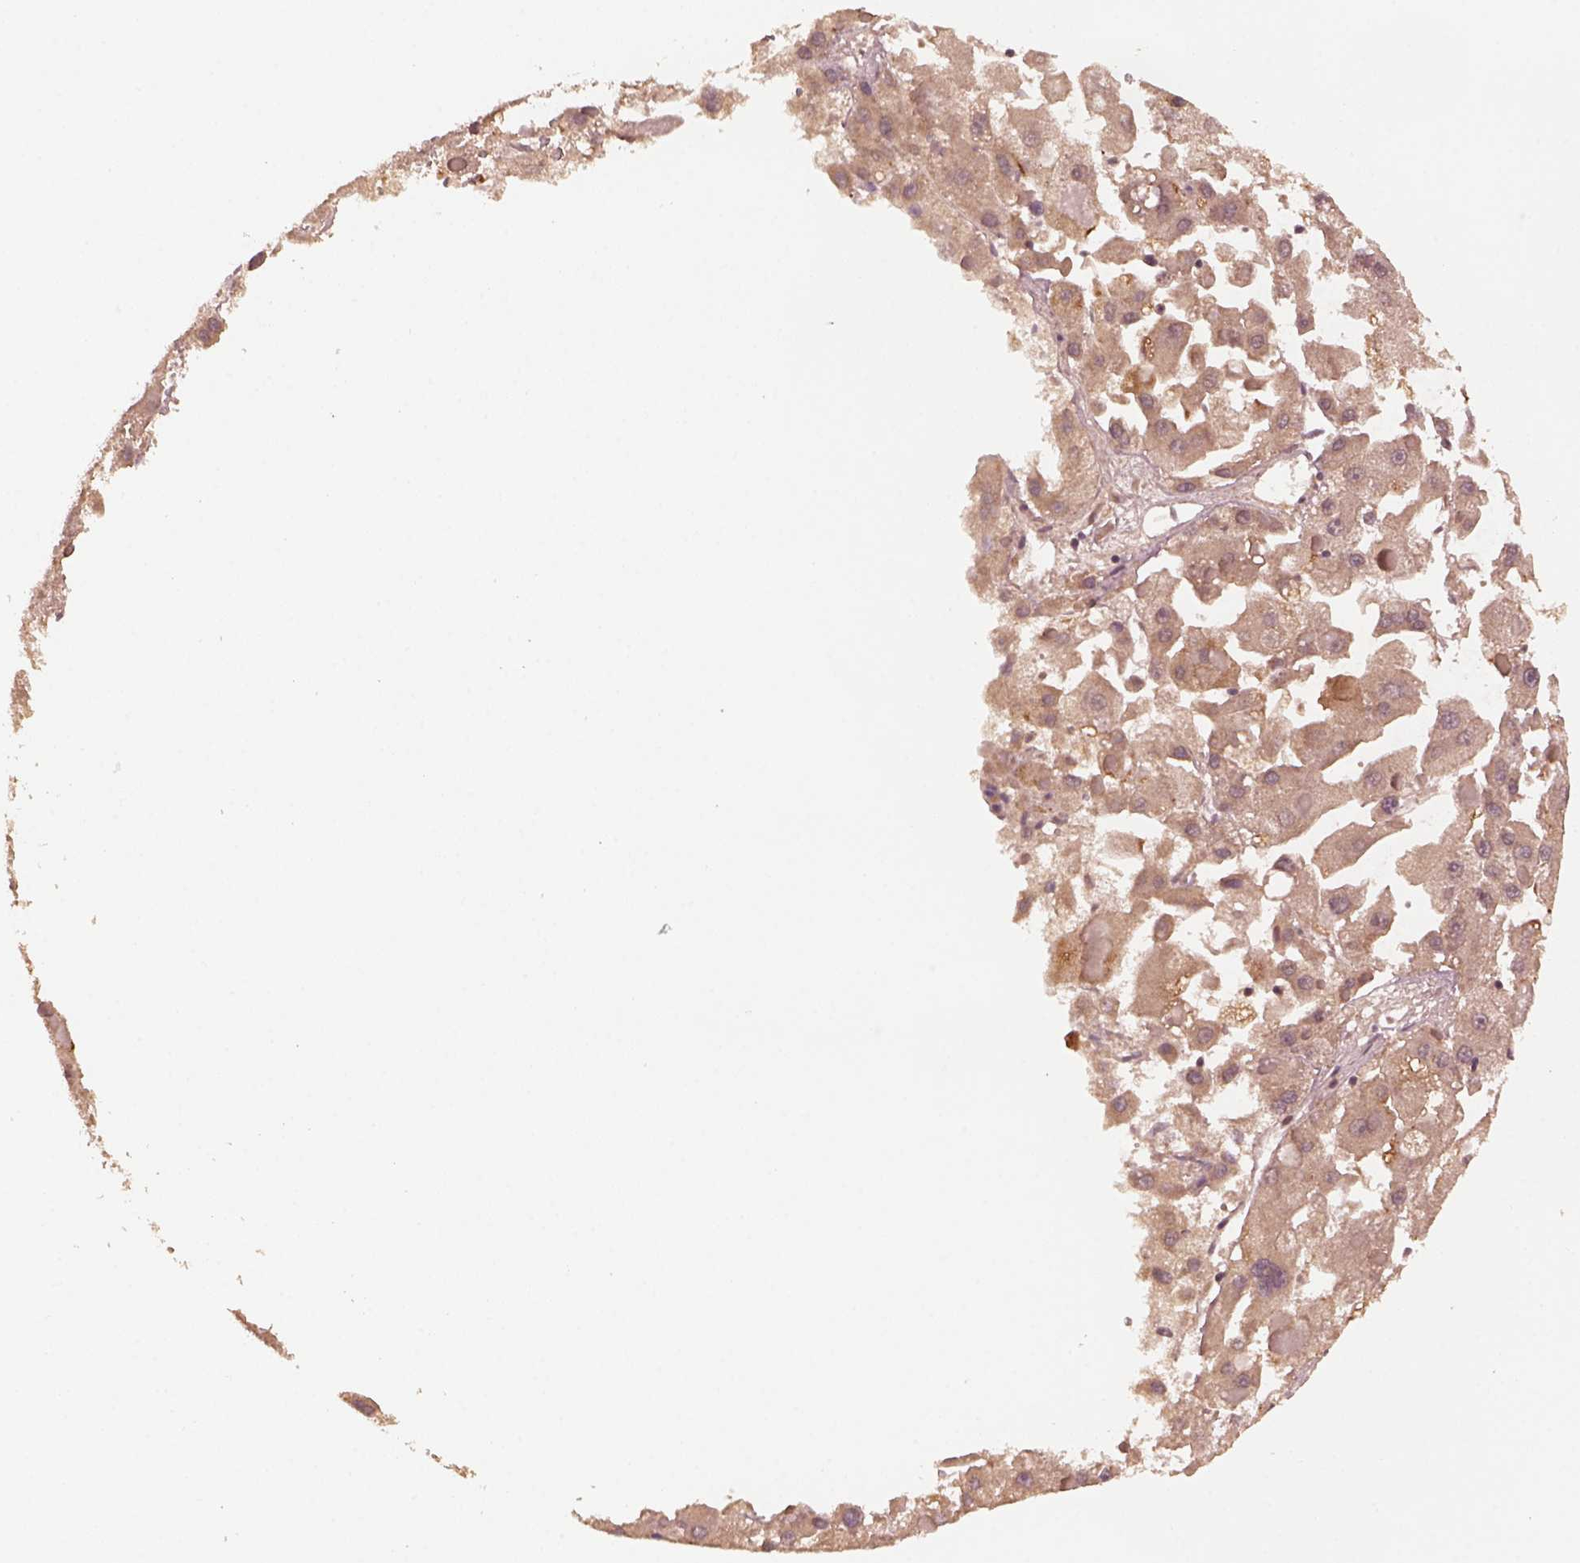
{"staining": {"intensity": "moderate", "quantity": "<25%", "location": "cytoplasmic/membranous"}, "tissue": "liver cancer", "cell_type": "Tumor cells", "image_type": "cancer", "snomed": [{"axis": "morphology", "description": "Carcinoma, Hepatocellular, NOS"}, {"axis": "topography", "description": "Liver"}], "caption": "A brown stain highlights moderate cytoplasmic/membranous positivity of a protein in human liver hepatocellular carcinoma tumor cells.", "gene": "FAF2", "patient": {"sex": "female", "age": 73}}